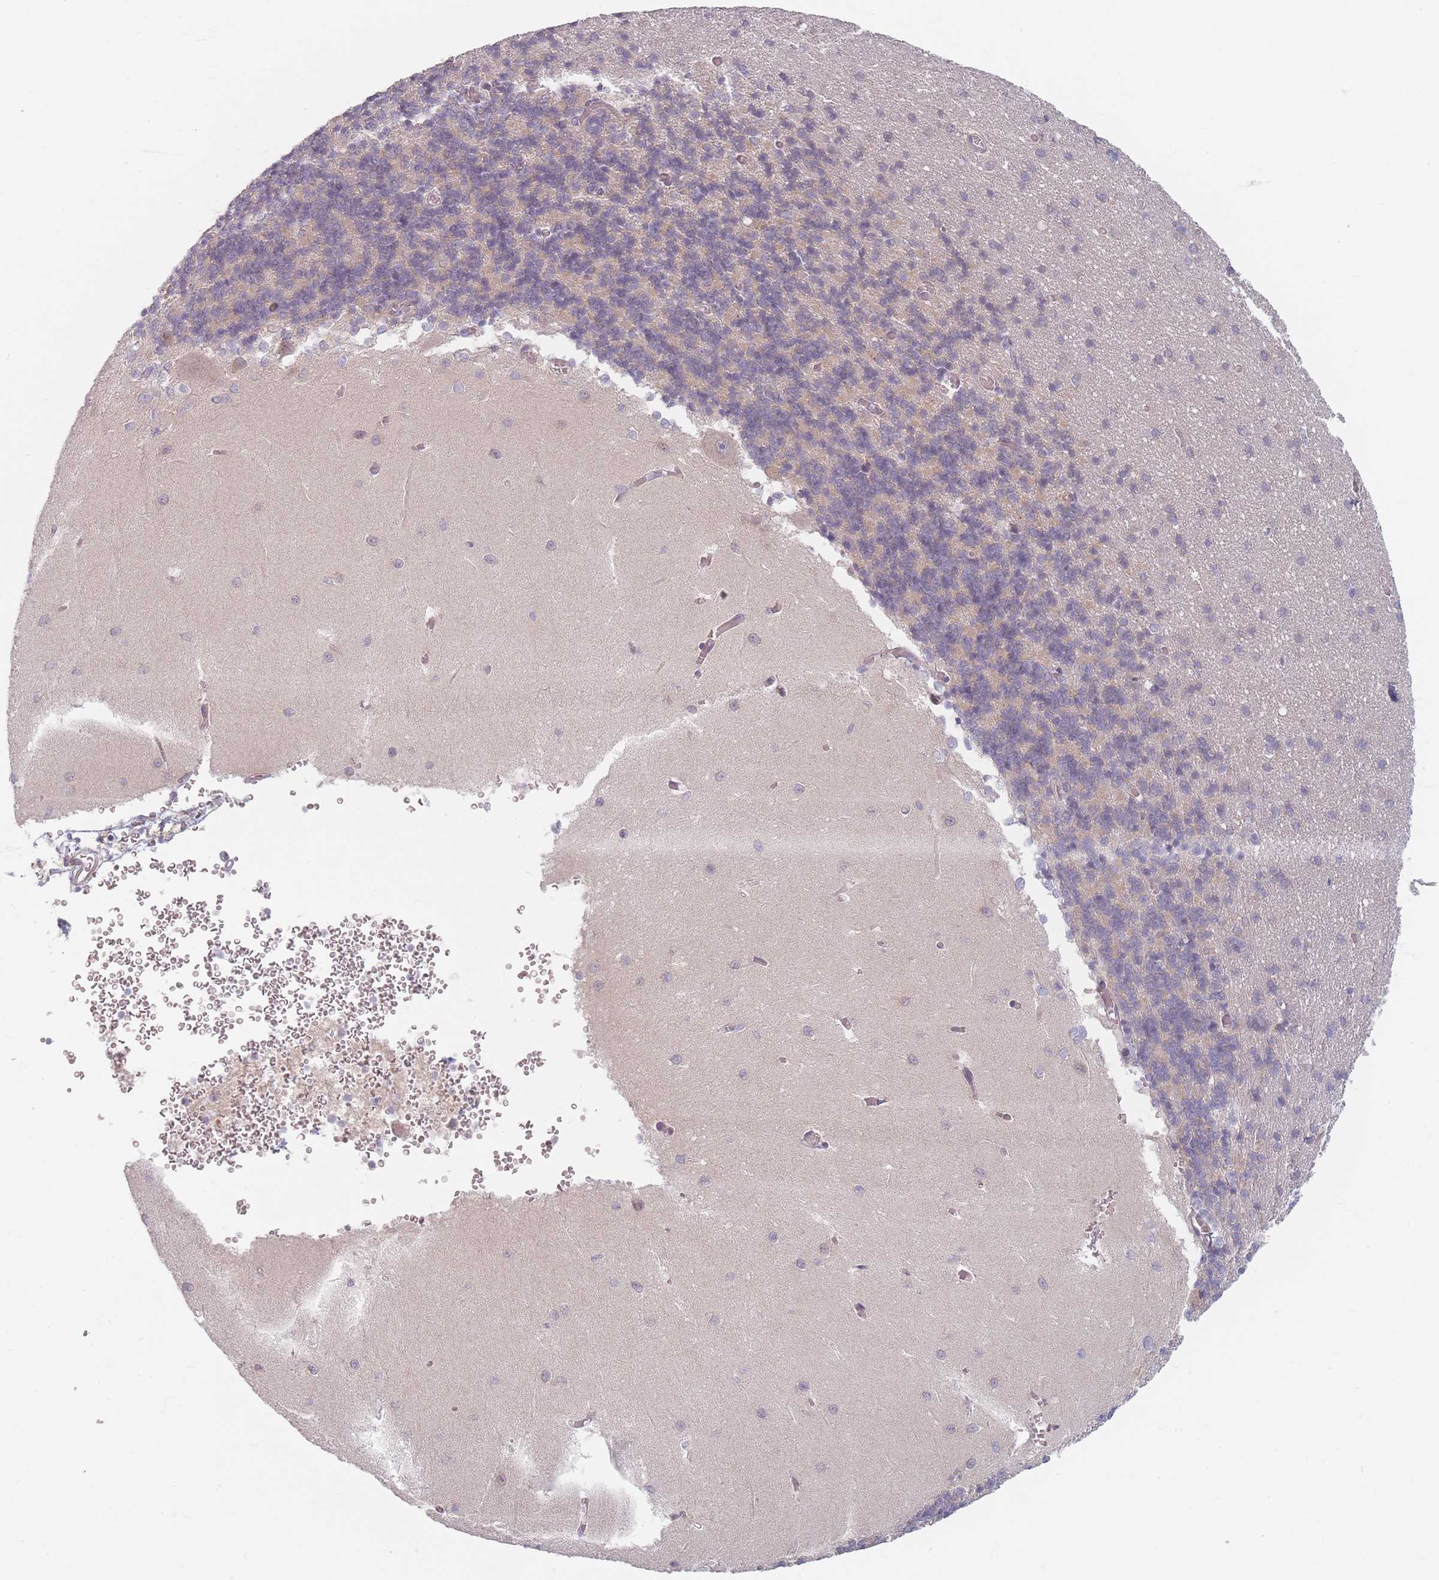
{"staining": {"intensity": "negative", "quantity": "none", "location": "none"}, "tissue": "cerebellum", "cell_type": "Cells in granular layer", "image_type": "normal", "snomed": [{"axis": "morphology", "description": "Normal tissue, NOS"}, {"axis": "topography", "description": "Cerebellum"}], "caption": "High power microscopy photomicrograph of an immunohistochemistry (IHC) histopathology image of normal cerebellum, revealing no significant expression in cells in granular layer.", "gene": "TMOD1", "patient": {"sex": "male", "age": 37}}